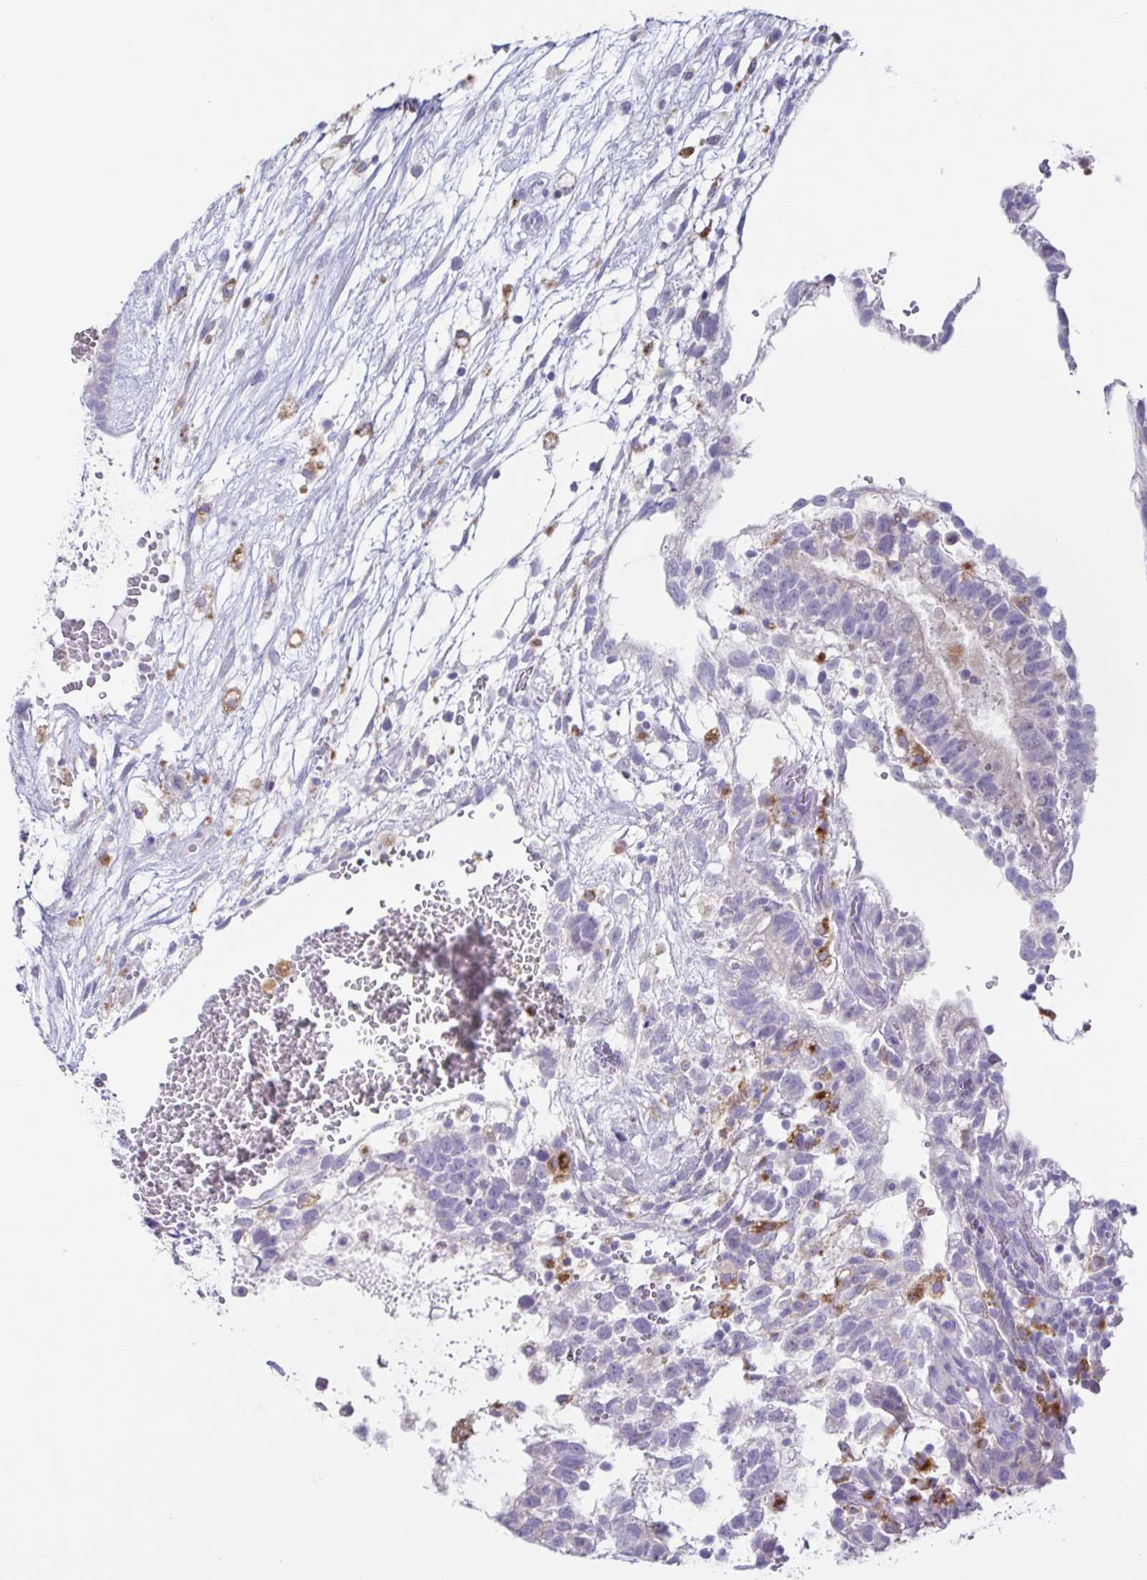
{"staining": {"intensity": "negative", "quantity": "none", "location": "none"}, "tissue": "testis cancer", "cell_type": "Tumor cells", "image_type": "cancer", "snomed": [{"axis": "morphology", "description": "Normal tissue, NOS"}, {"axis": "morphology", "description": "Carcinoma, Embryonal, NOS"}, {"axis": "topography", "description": "Testis"}], "caption": "Tumor cells are negative for protein expression in human embryonal carcinoma (testis).", "gene": "ATP6V1G2", "patient": {"sex": "male", "age": 32}}